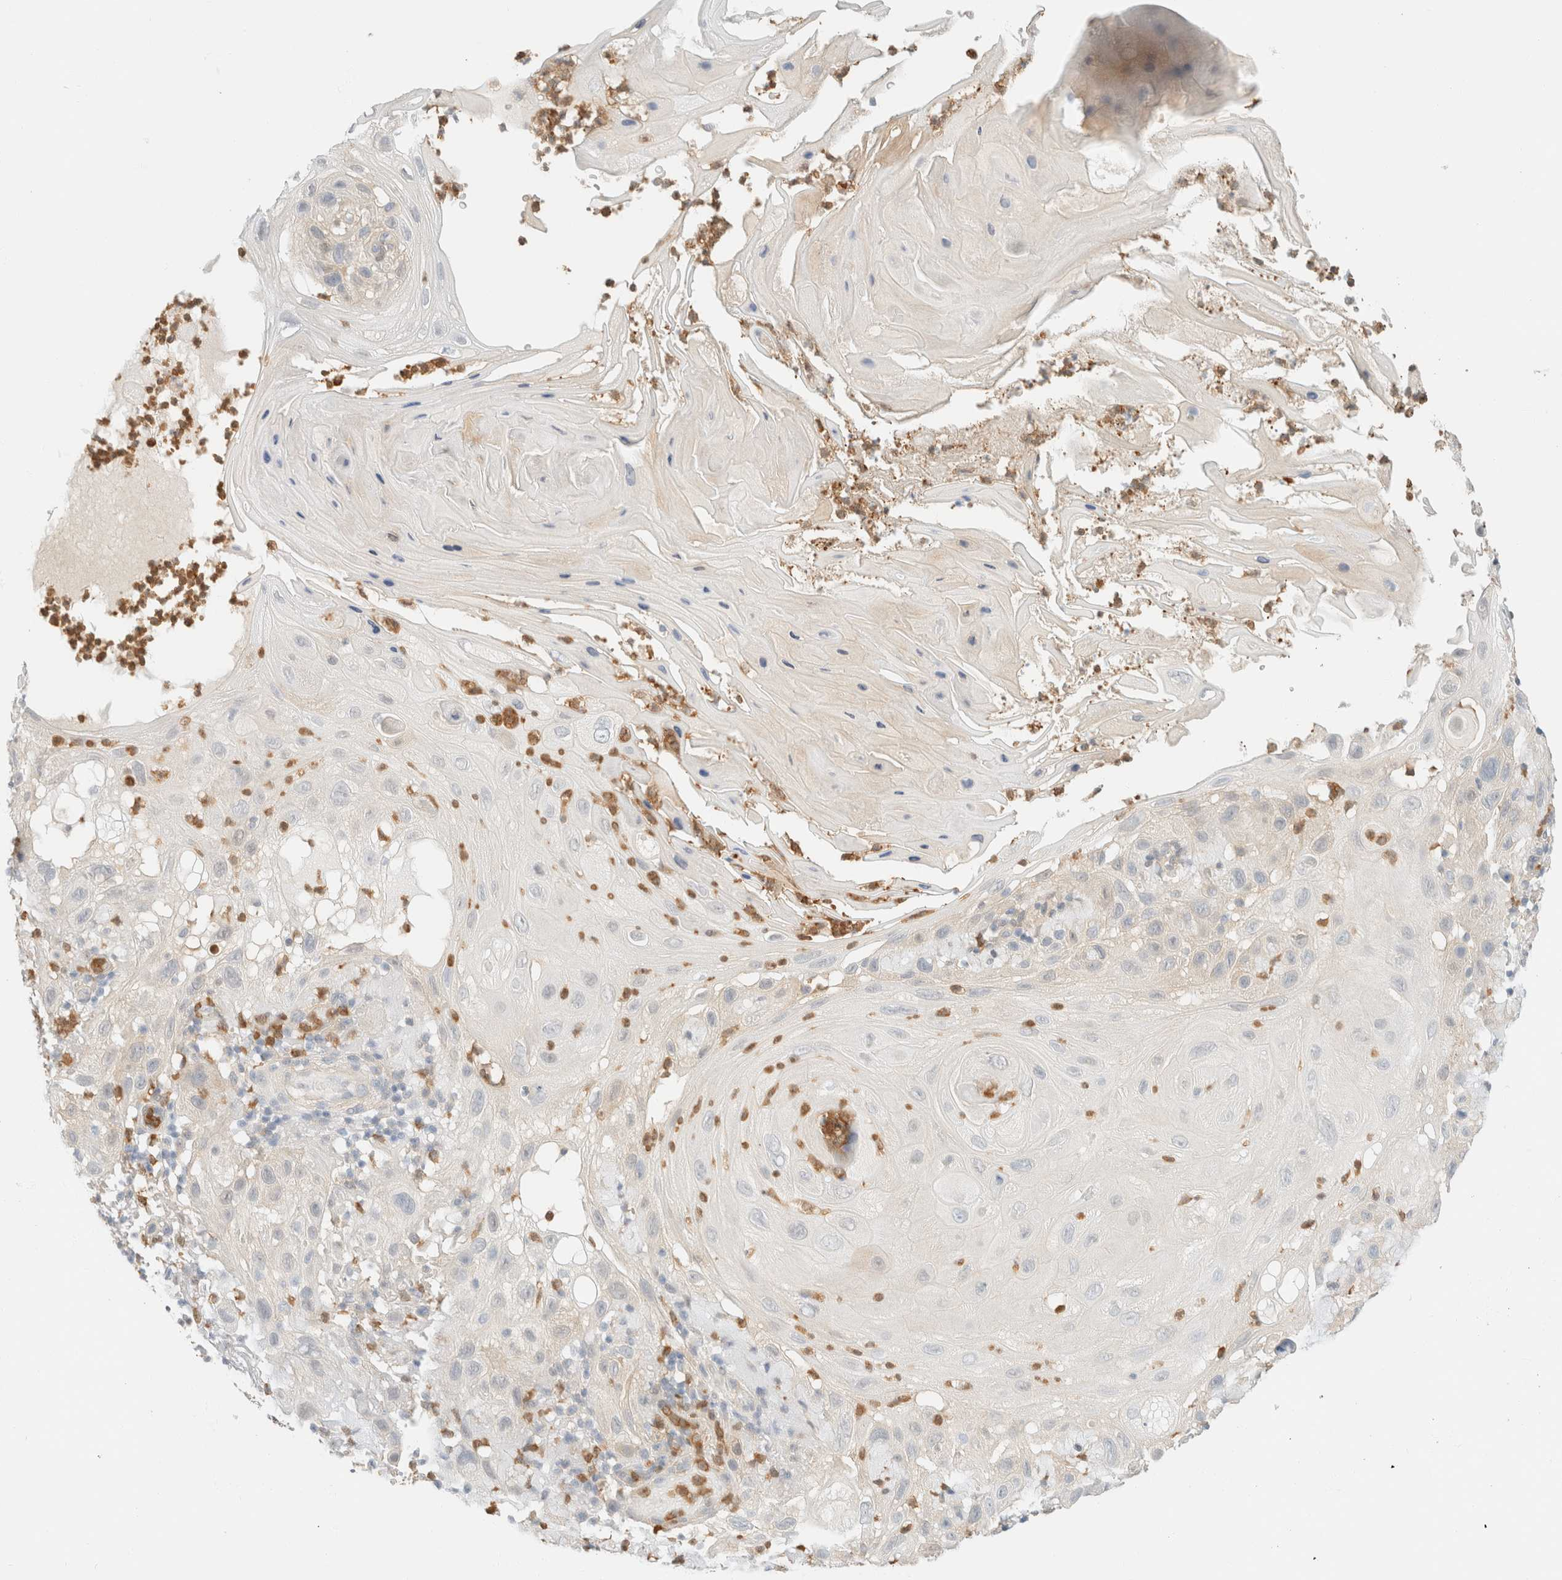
{"staining": {"intensity": "negative", "quantity": "none", "location": "none"}, "tissue": "skin cancer", "cell_type": "Tumor cells", "image_type": "cancer", "snomed": [{"axis": "morphology", "description": "Squamous cell carcinoma, NOS"}, {"axis": "topography", "description": "Skin"}], "caption": "The photomicrograph shows no significant expression in tumor cells of squamous cell carcinoma (skin).", "gene": "GPI", "patient": {"sex": "female", "age": 96}}